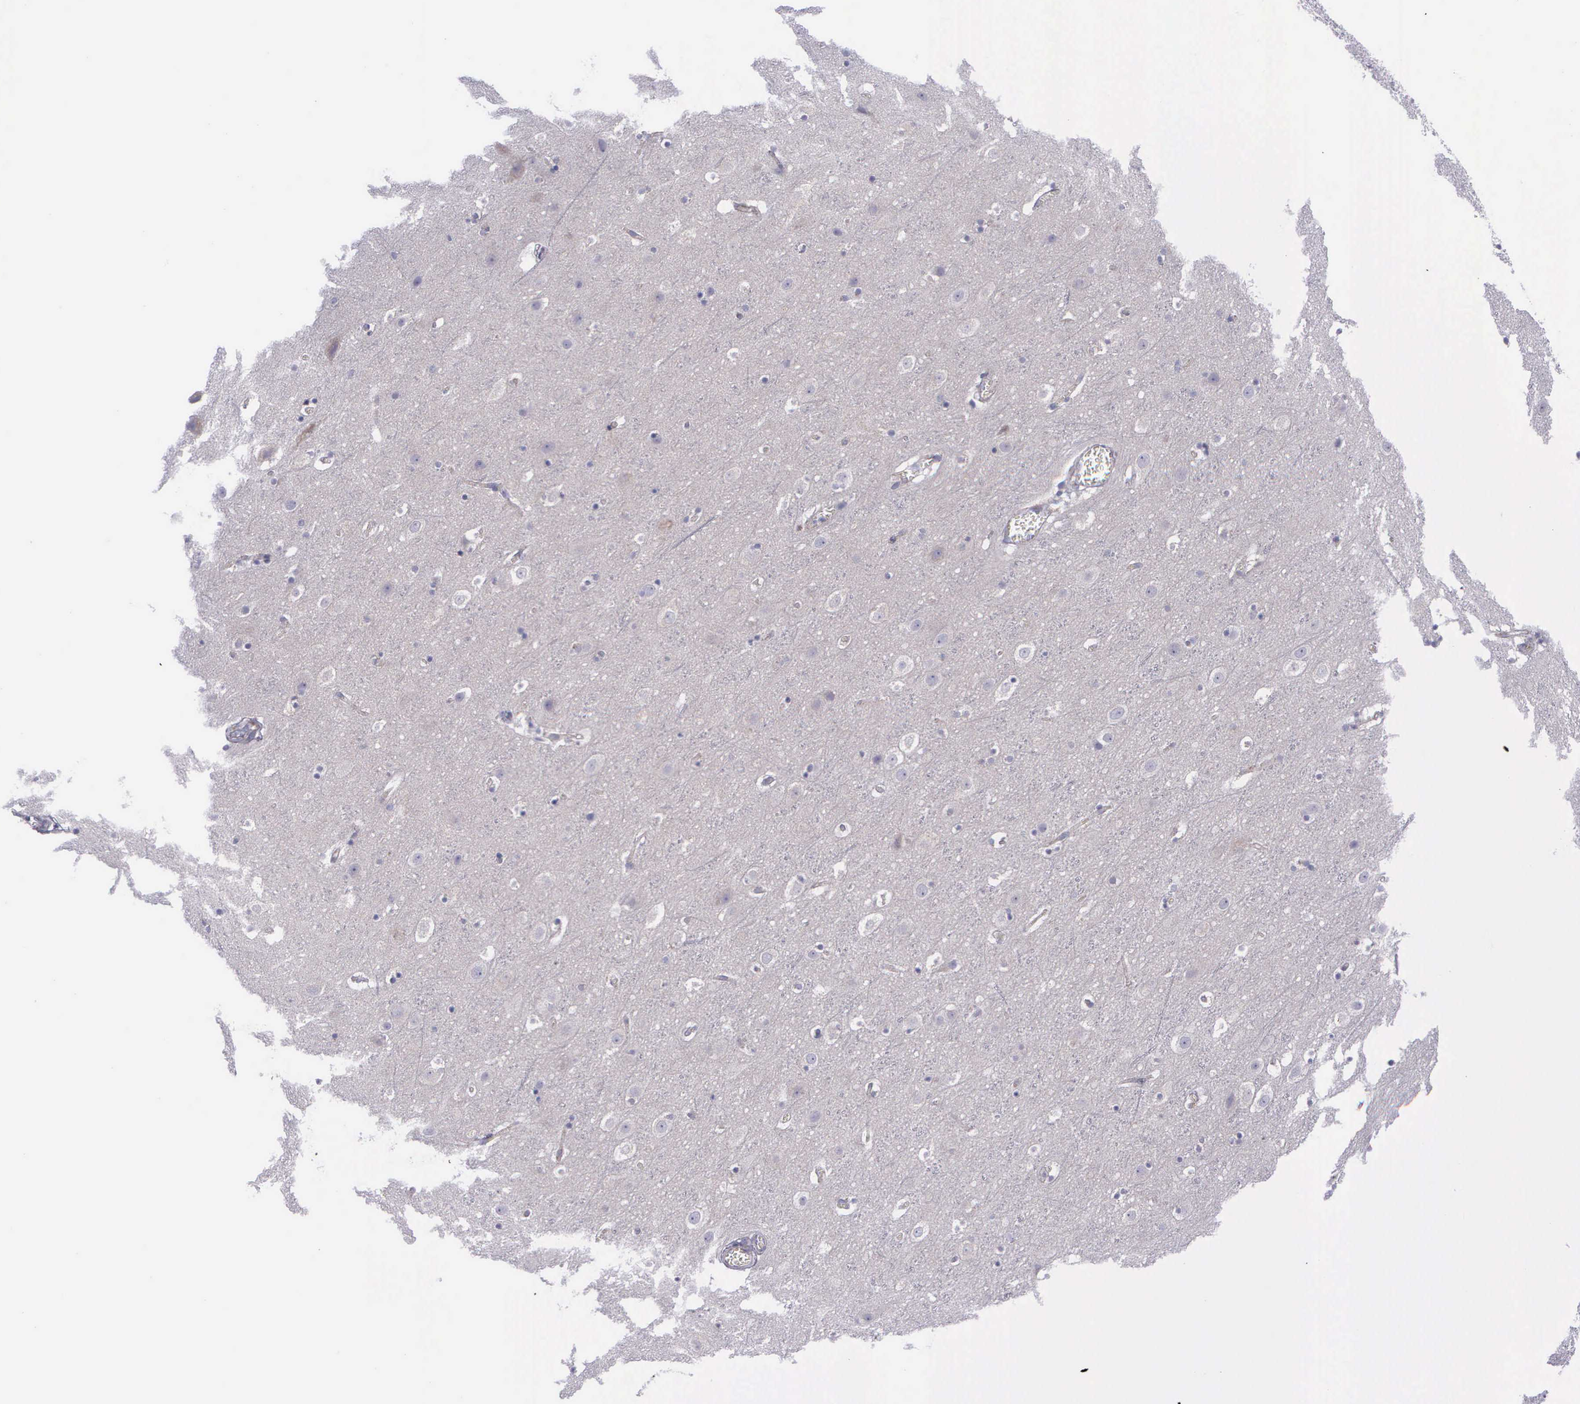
{"staining": {"intensity": "negative", "quantity": "none", "location": "none"}, "tissue": "cerebral cortex", "cell_type": "Endothelial cells", "image_type": "normal", "snomed": [{"axis": "morphology", "description": "Normal tissue, NOS"}, {"axis": "topography", "description": "Cerebral cortex"}], "caption": "Histopathology image shows no significant protein staining in endothelial cells of unremarkable cerebral cortex. (Stains: DAB (3,3'-diaminobenzidine) immunohistochemistry with hematoxylin counter stain, Microscopy: brightfield microscopy at high magnification).", "gene": "SYNJ2BP", "patient": {"sex": "male", "age": 45}}